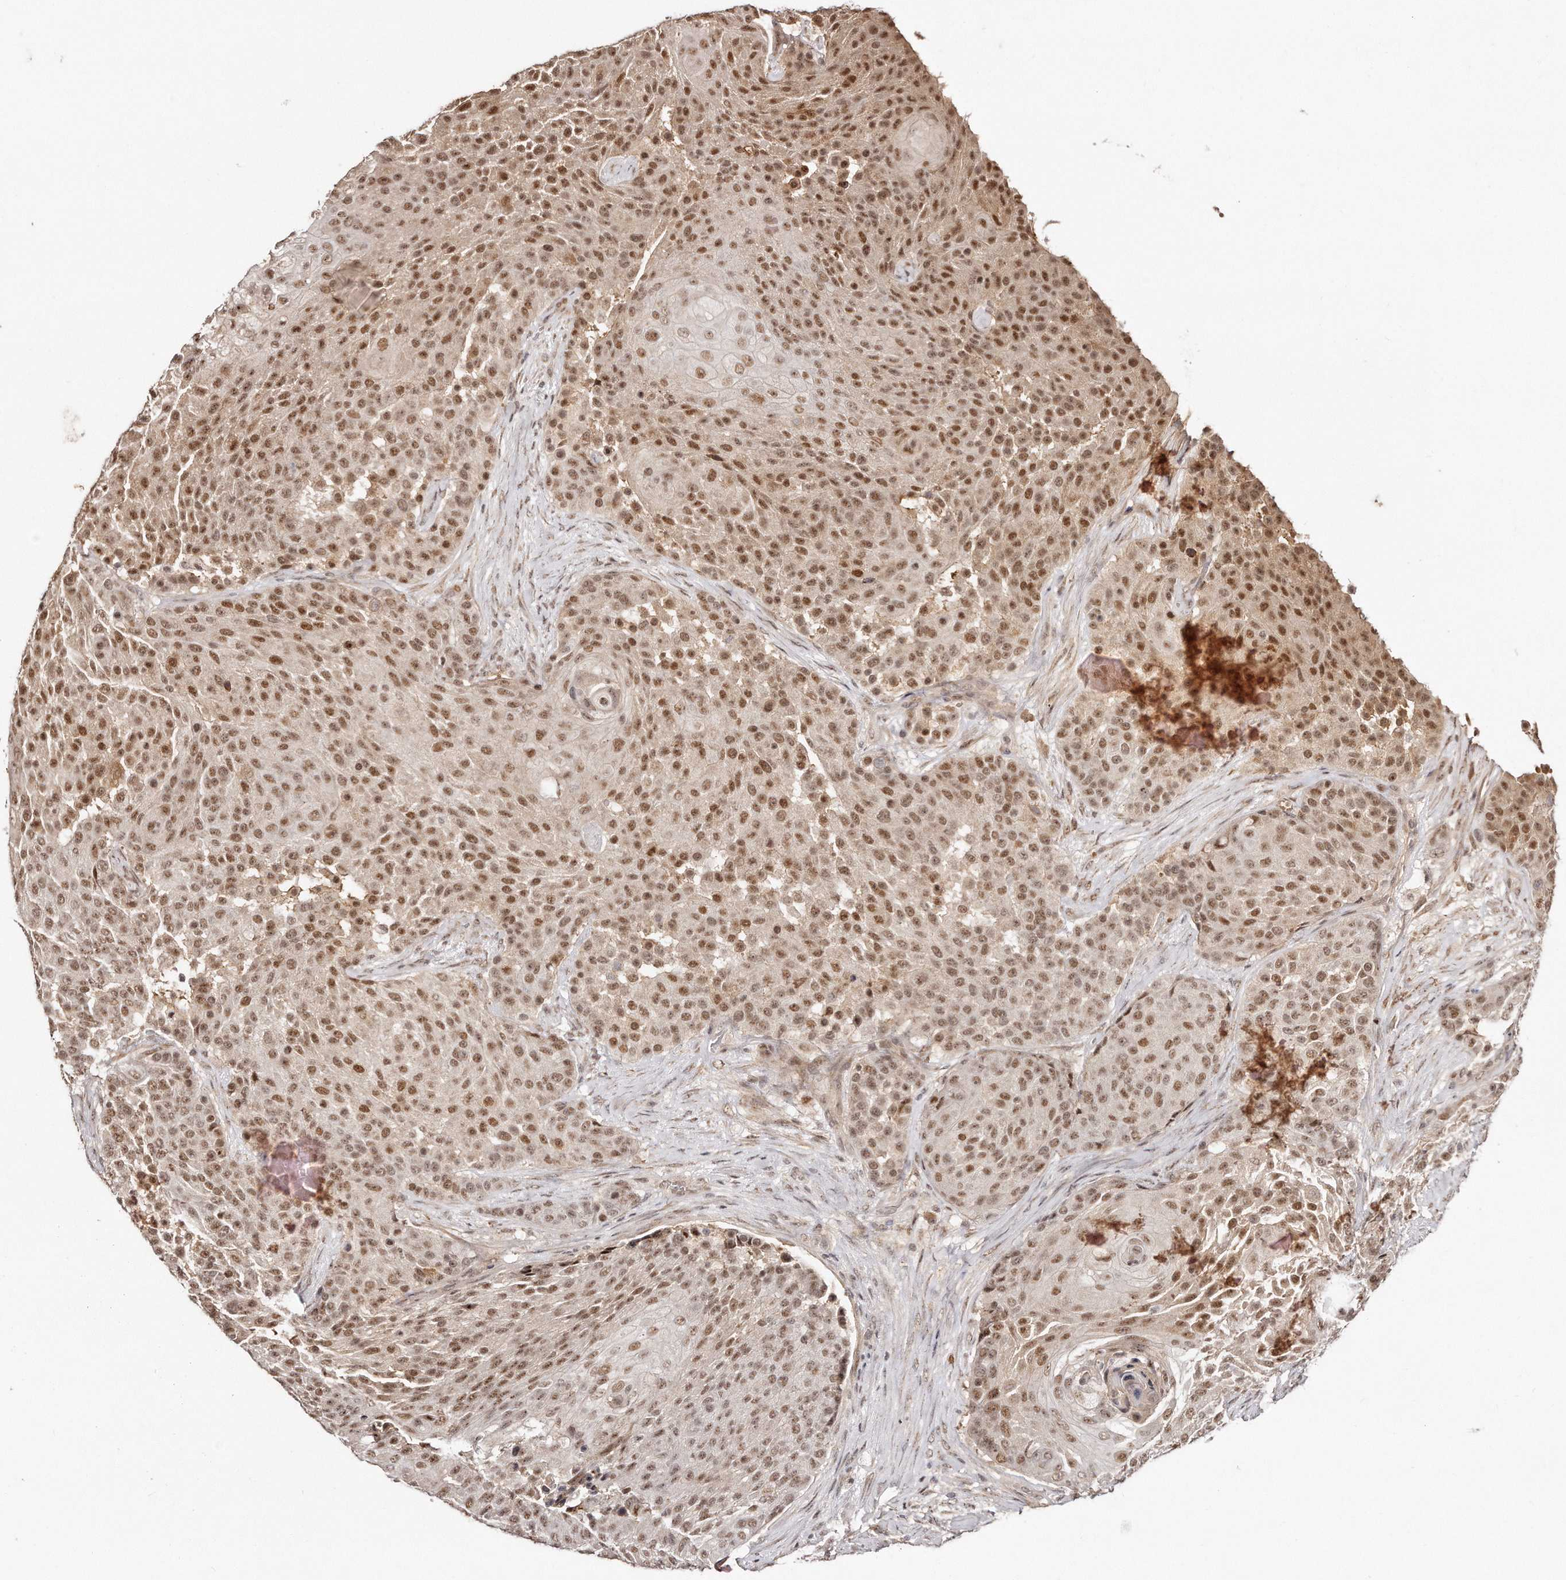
{"staining": {"intensity": "moderate", "quantity": ">75%", "location": "nuclear"}, "tissue": "urothelial cancer", "cell_type": "Tumor cells", "image_type": "cancer", "snomed": [{"axis": "morphology", "description": "Urothelial carcinoma, High grade"}, {"axis": "topography", "description": "Urinary bladder"}], "caption": "Protein positivity by IHC reveals moderate nuclear positivity in about >75% of tumor cells in urothelial cancer.", "gene": "SOX4", "patient": {"sex": "female", "age": 63}}